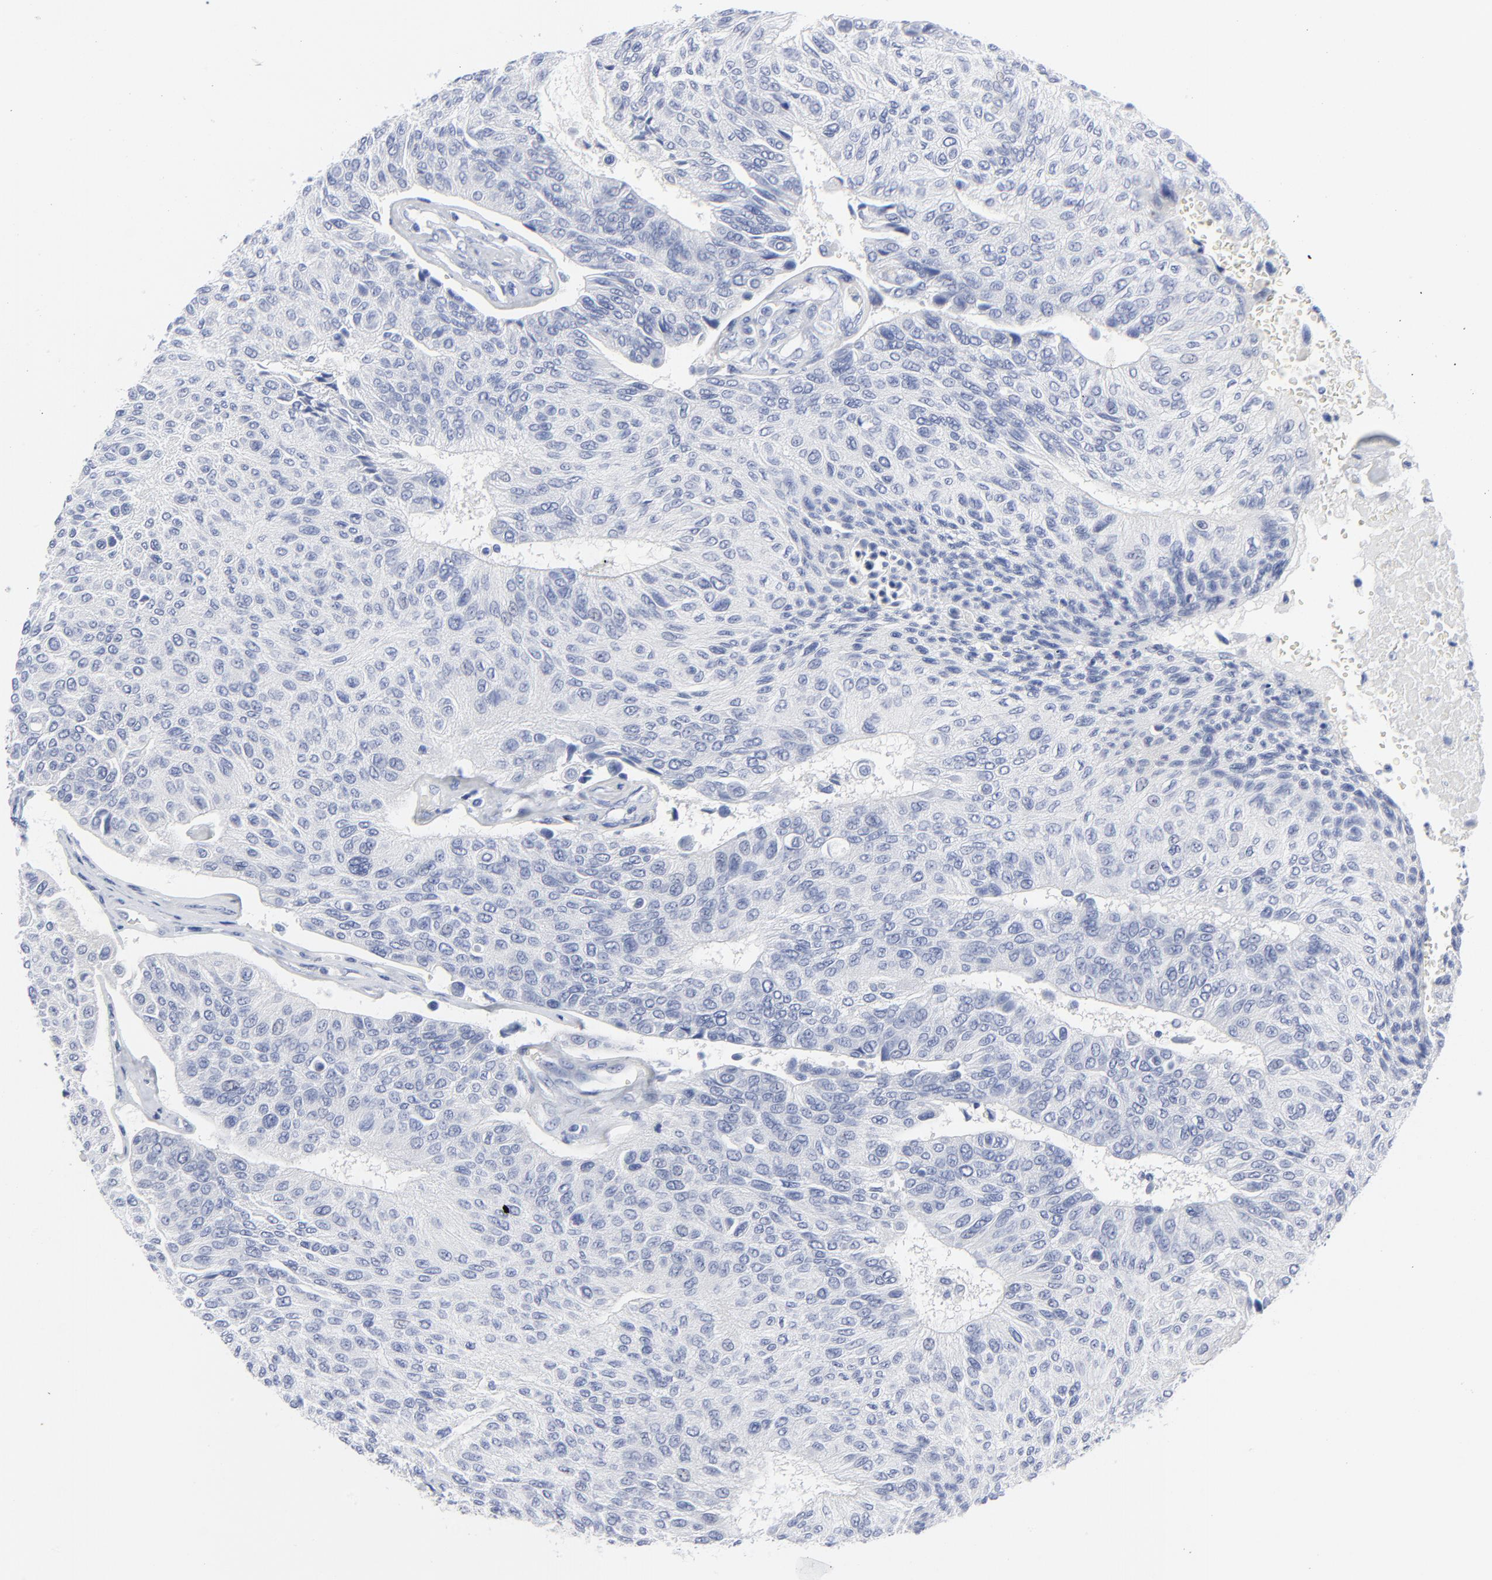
{"staining": {"intensity": "negative", "quantity": "none", "location": "none"}, "tissue": "urothelial cancer", "cell_type": "Tumor cells", "image_type": "cancer", "snomed": [{"axis": "morphology", "description": "Urothelial carcinoma, High grade"}, {"axis": "topography", "description": "Urinary bladder"}], "caption": "Urothelial carcinoma (high-grade) was stained to show a protein in brown. There is no significant positivity in tumor cells.", "gene": "CLEC4G", "patient": {"sex": "male", "age": 66}}